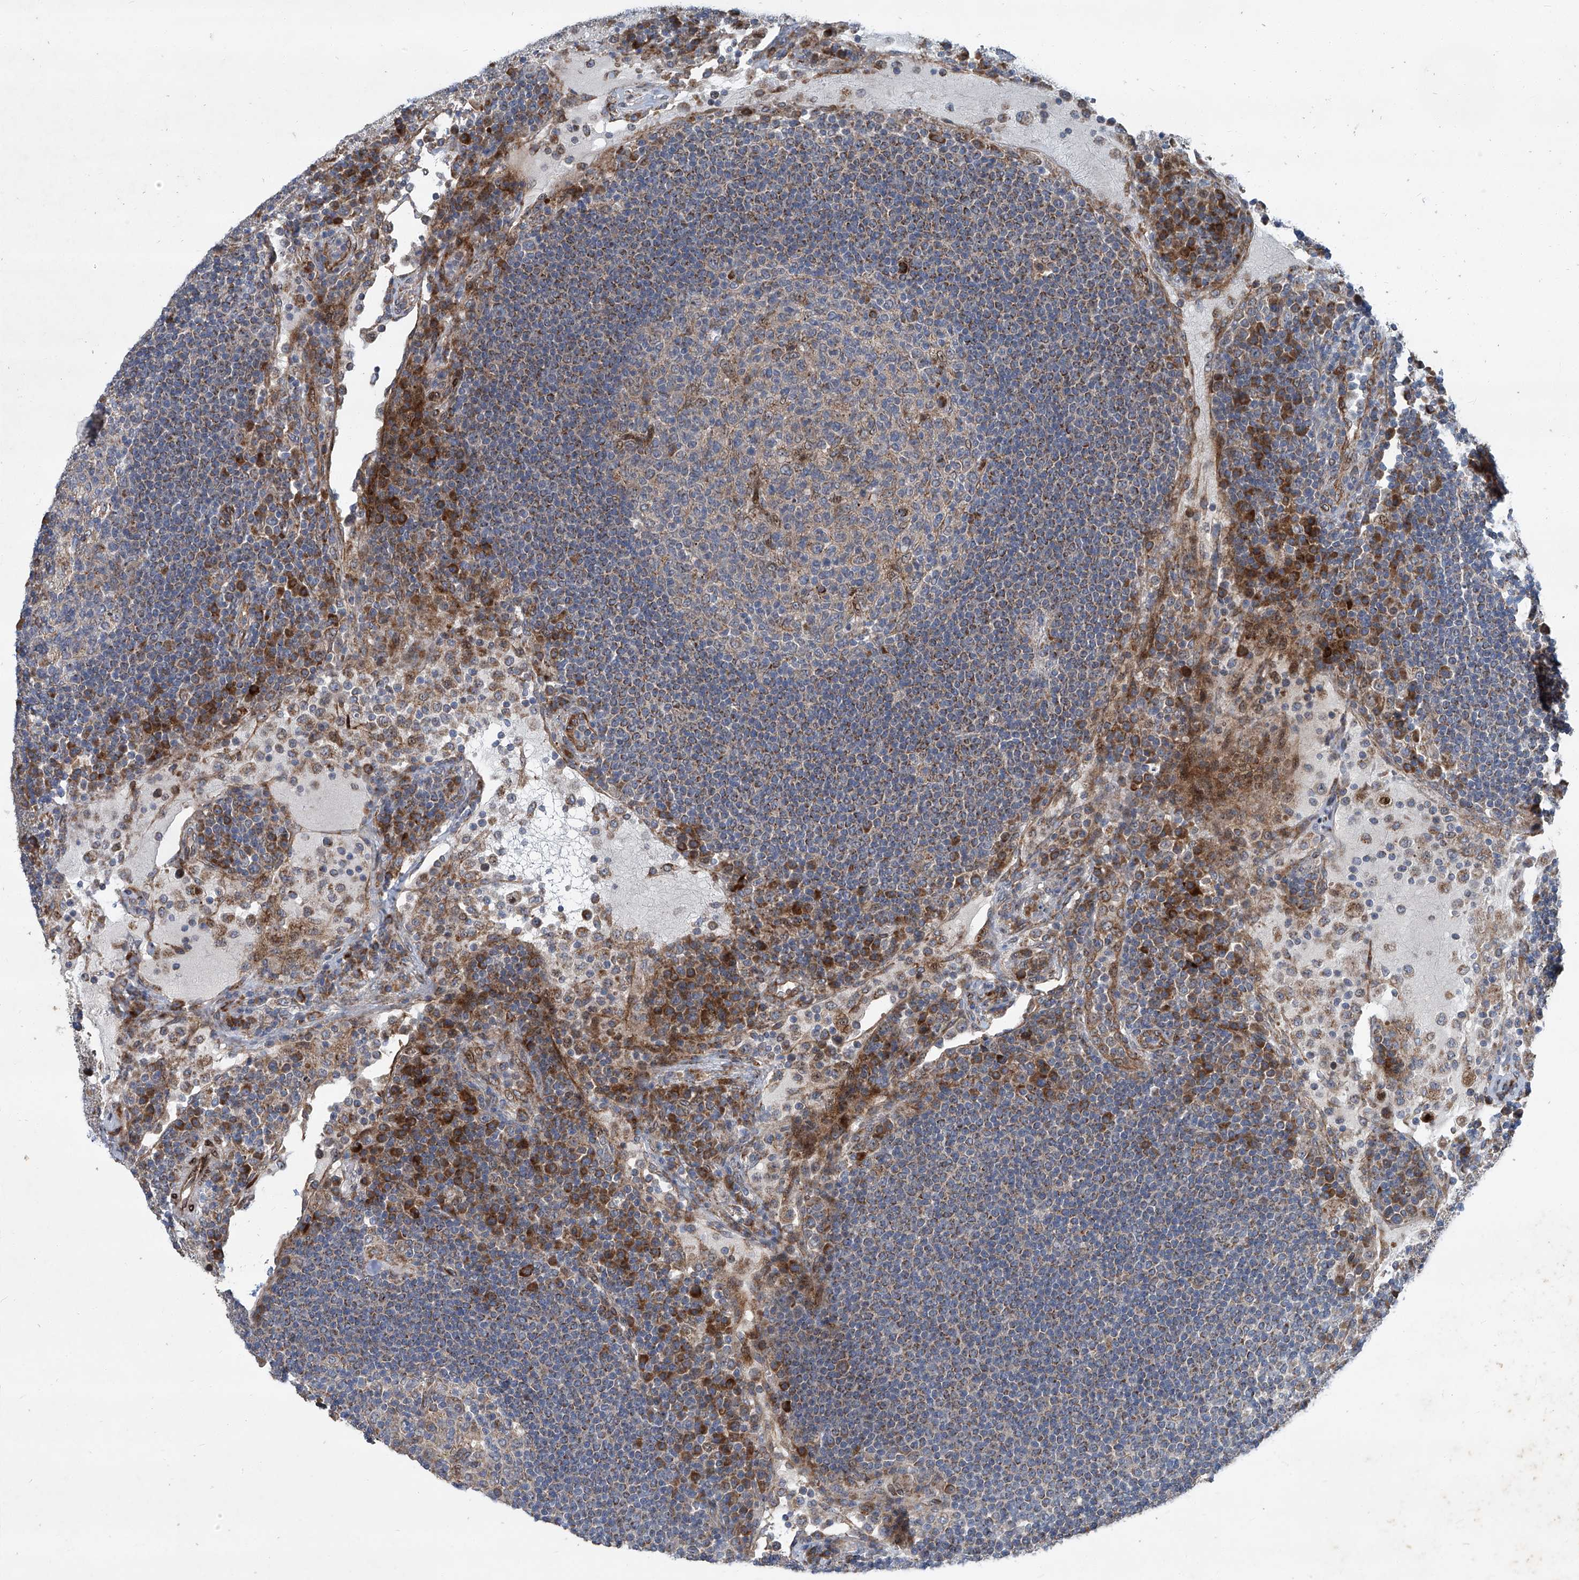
{"staining": {"intensity": "moderate", "quantity": "<25%", "location": "cytoplasmic/membranous"}, "tissue": "lymph node", "cell_type": "Germinal center cells", "image_type": "normal", "snomed": [{"axis": "morphology", "description": "Normal tissue, NOS"}, {"axis": "topography", "description": "Lymph node"}], "caption": "Protein expression analysis of unremarkable human lymph node reveals moderate cytoplasmic/membranous staining in about <25% of germinal center cells. Nuclei are stained in blue.", "gene": "GPR132", "patient": {"sex": "female", "age": 53}}